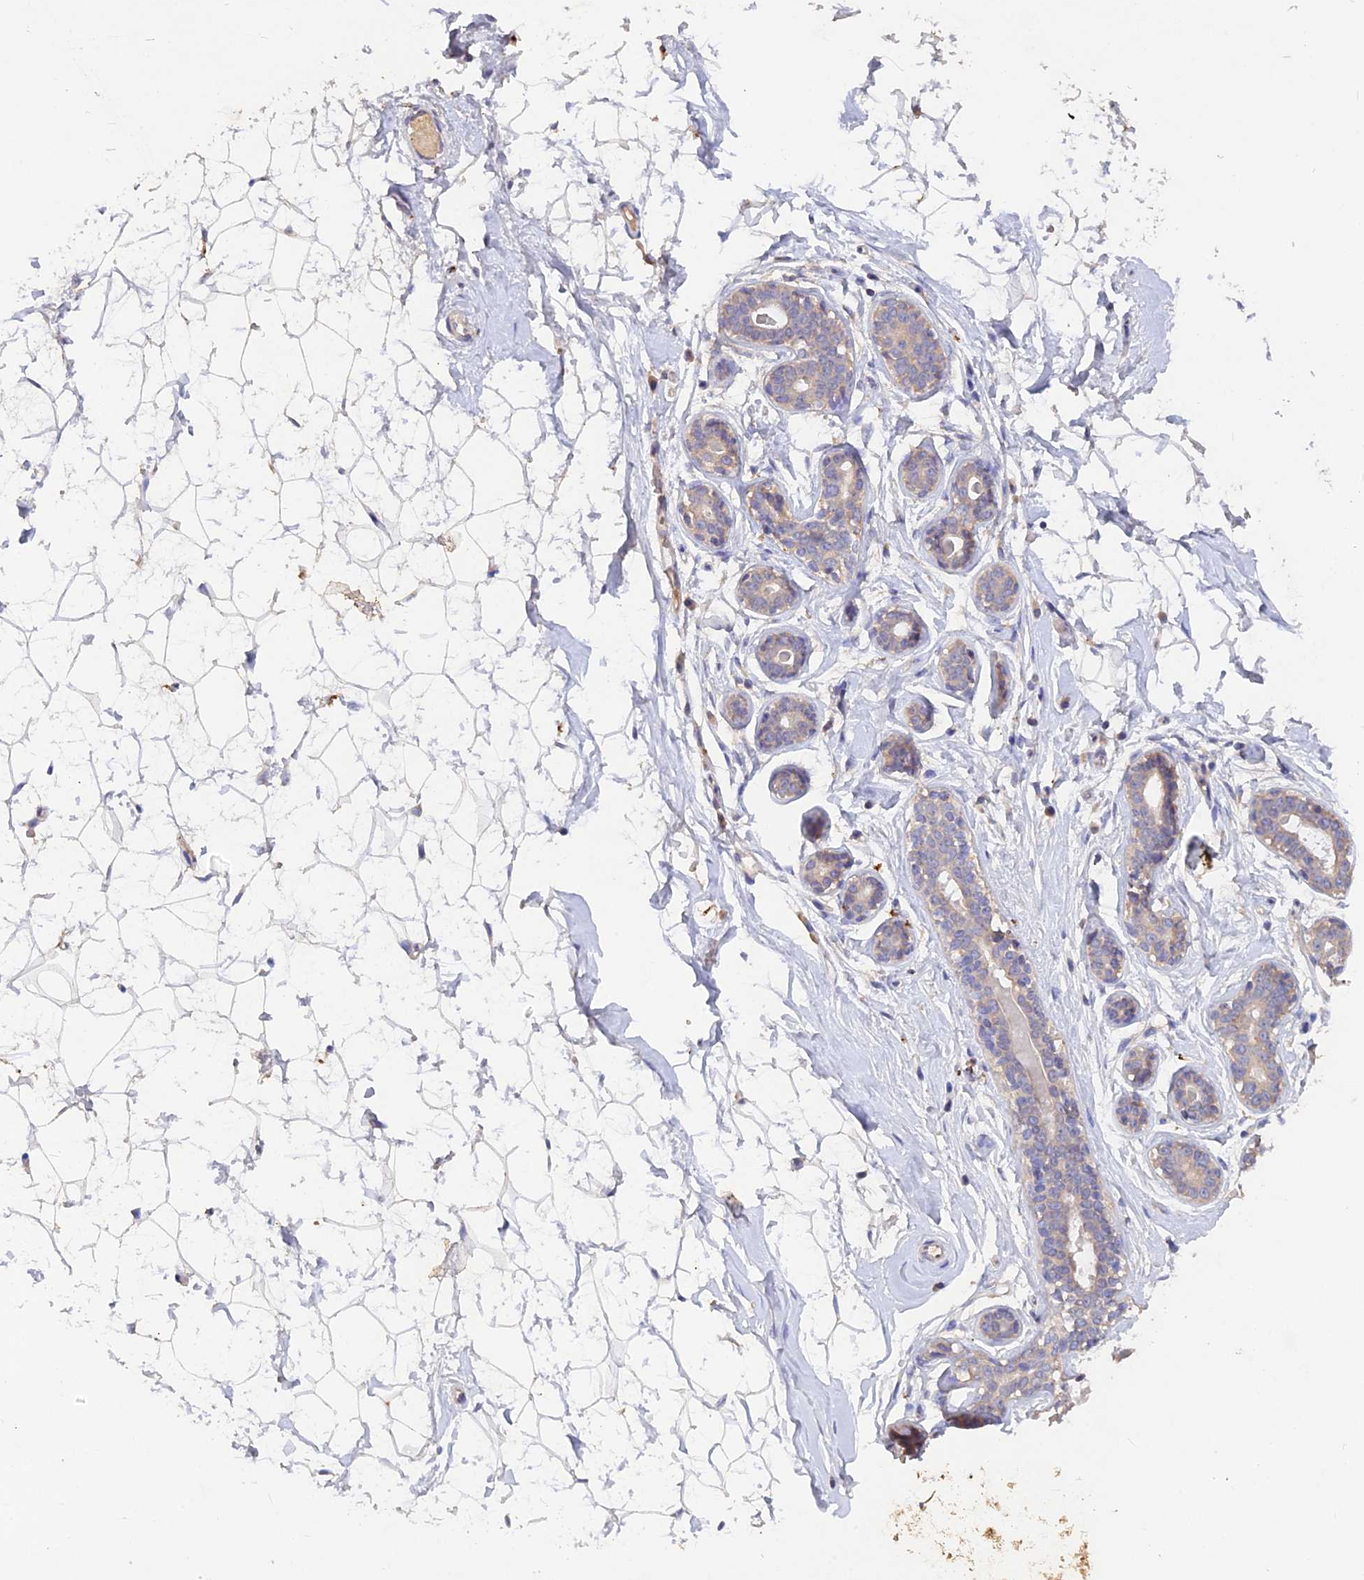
{"staining": {"intensity": "negative", "quantity": "none", "location": "none"}, "tissue": "breast", "cell_type": "Adipocytes", "image_type": "normal", "snomed": [{"axis": "morphology", "description": "Normal tissue, NOS"}, {"axis": "morphology", "description": "Adenoma, NOS"}, {"axis": "topography", "description": "Breast"}], "caption": "Immunohistochemical staining of benign breast reveals no significant expression in adipocytes. The staining is performed using DAB (3,3'-diaminobenzidine) brown chromogen with nuclei counter-stained in using hematoxylin.", "gene": "SLC26A4", "patient": {"sex": "female", "age": 23}}